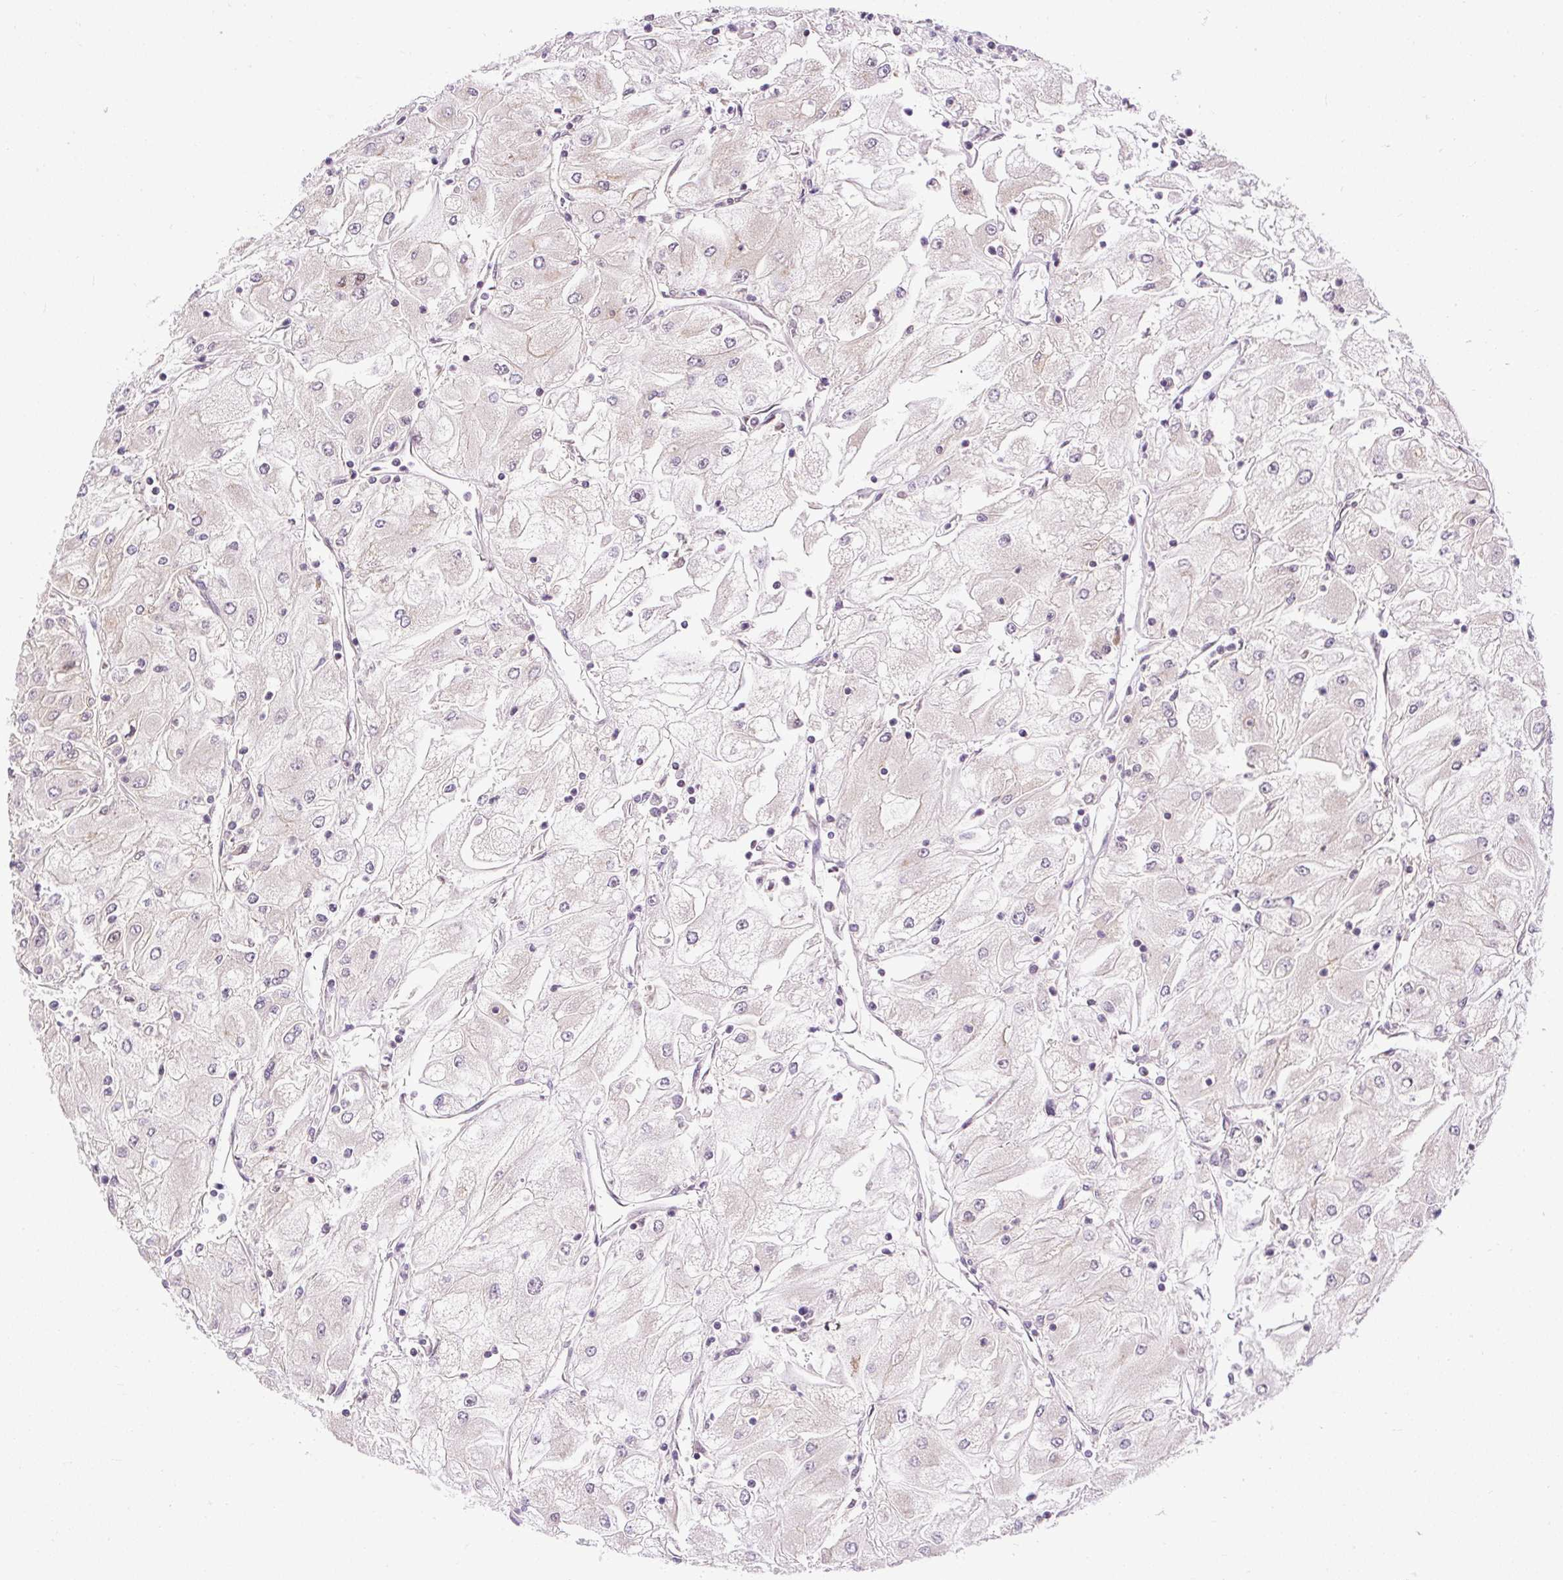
{"staining": {"intensity": "negative", "quantity": "none", "location": "none"}, "tissue": "renal cancer", "cell_type": "Tumor cells", "image_type": "cancer", "snomed": [{"axis": "morphology", "description": "Adenocarcinoma, NOS"}, {"axis": "topography", "description": "Kidney"}], "caption": "IHC image of renal adenocarcinoma stained for a protein (brown), which demonstrates no expression in tumor cells.", "gene": "RACGAP1", "patient": {"sex": "male", "age": 80}}